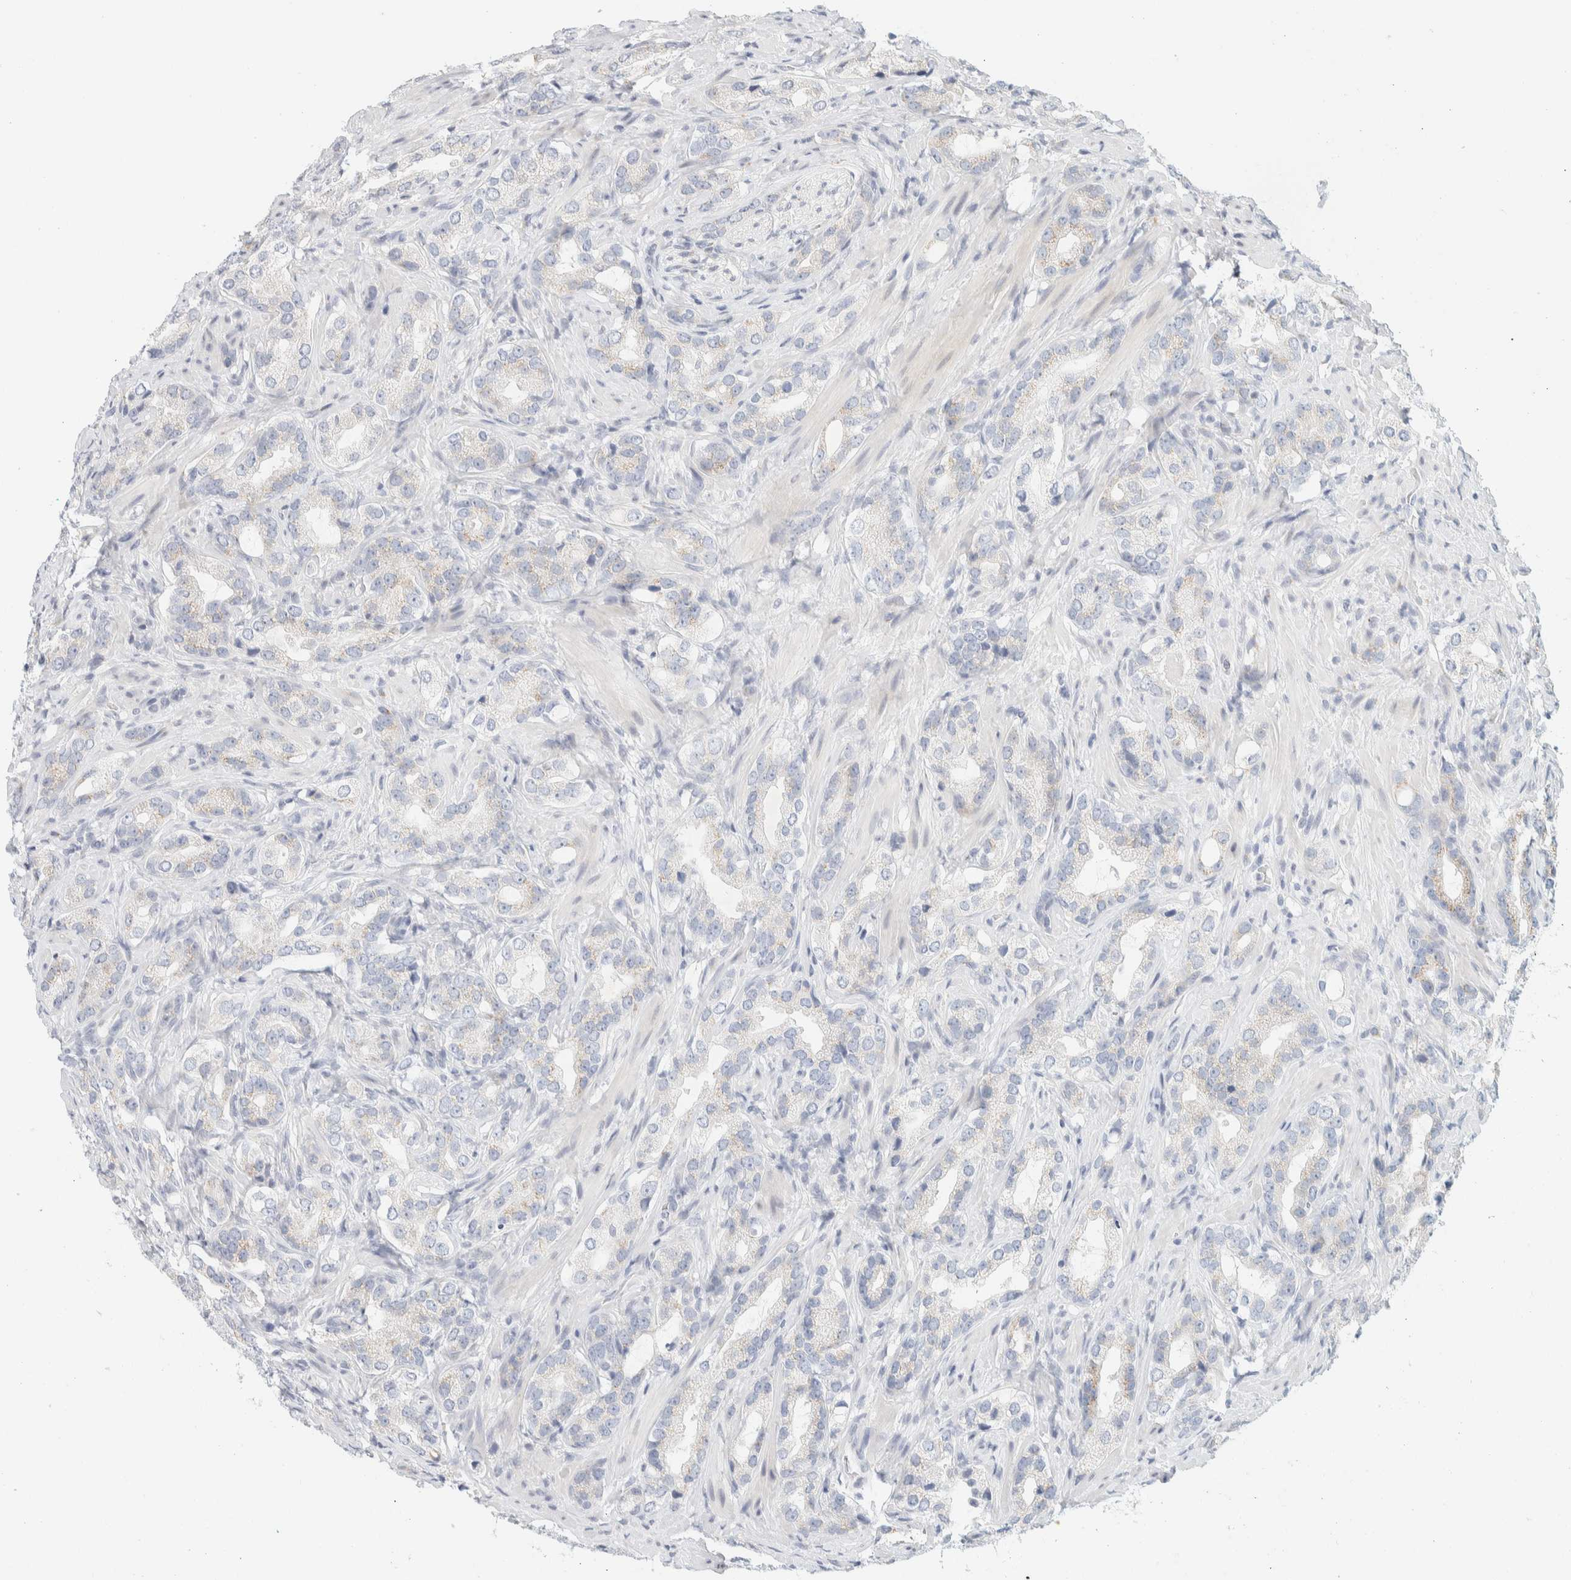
{"staining": {"intensity": "negative", "quantity": "none", "location": "none"}, "tissue": "prostate cancer", "cell_type": "Tumor cells", "image_type": "cancer", "snomed": [{"axis": "morphology", "description": "Adenocarcinoma, High grade"}, {"axis": "topography", "description": "Prostate"}], "caption": "Prostate adenocarcinoma (high-grade) was stained to show a protein in brown. There is no significant staining in tumor cells. (DAB IHC, high magnification).", "gene": "SPNS3", "patient": {"sex": "male", "age": 63}}